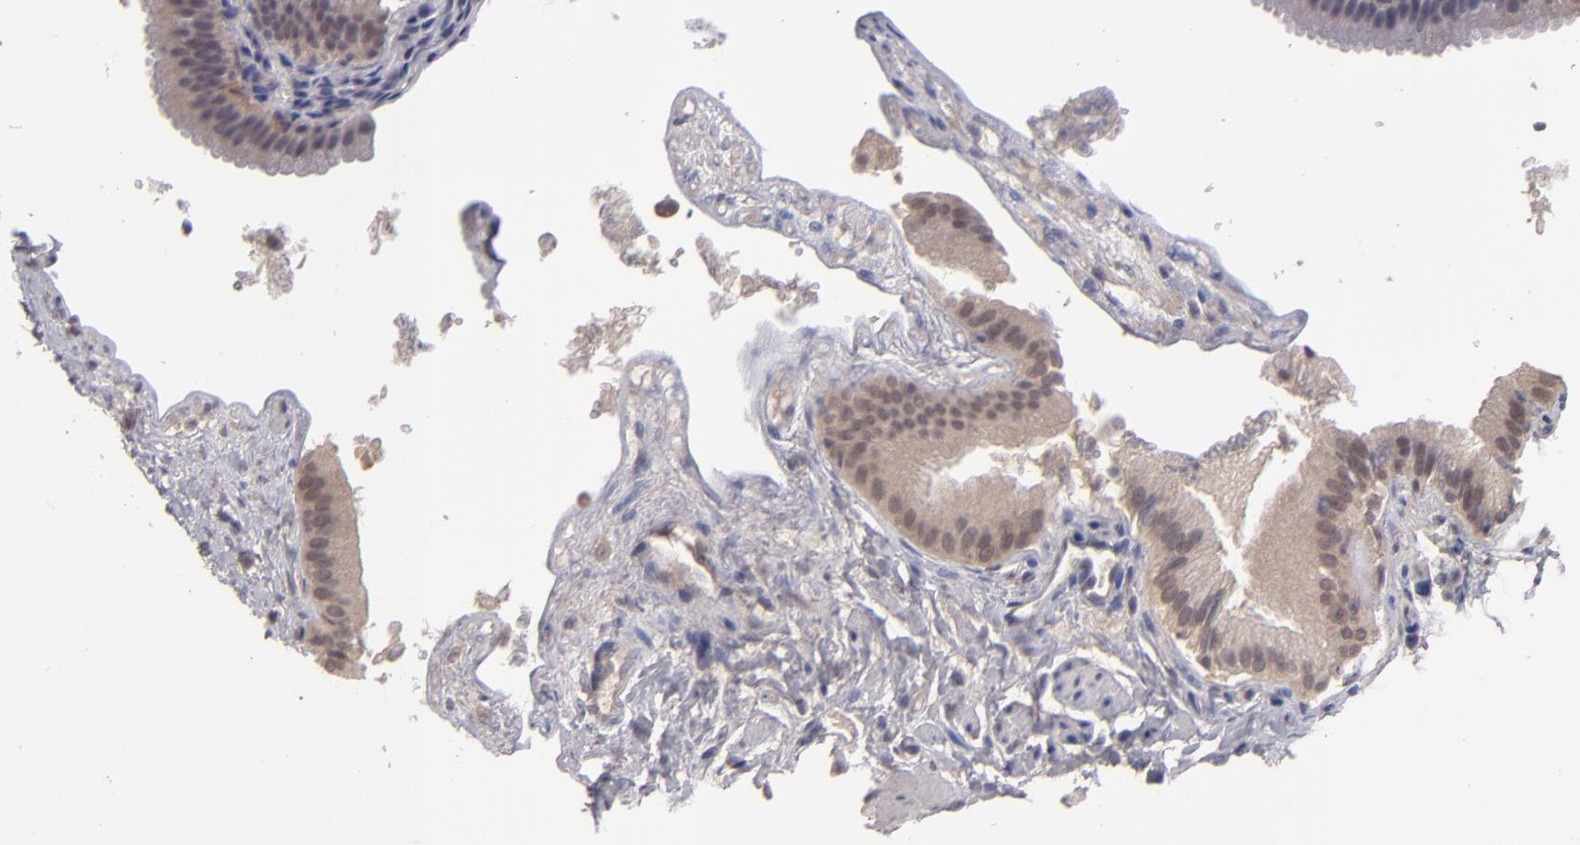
{"staining": {"intensity": "moderate", "quantity": ">75%", "location": "cytoplasmic/membranous"}, "tissue": "gallbladder", "cell_type": "Glandular cells", "image_type": "normal", "snomed": [{"axis": "morphology", "description": "Normal tissue, NOS"}, {"axis": "topography", "description": "Gallbladder"}], "caption": "Immunohistochemistry (IHC) photomicrograph of benign gallbladder: human gallbladder stained using immunohistochemistry (IHC) shows medium levels of moderate protein expression localized specifically in the cytoplasmic/membranous of glandular cells, appearing as a cytoplasmic/membranous brown color.", "gene": "TYMS", "patient": {"sex": "female", "age": 24}}